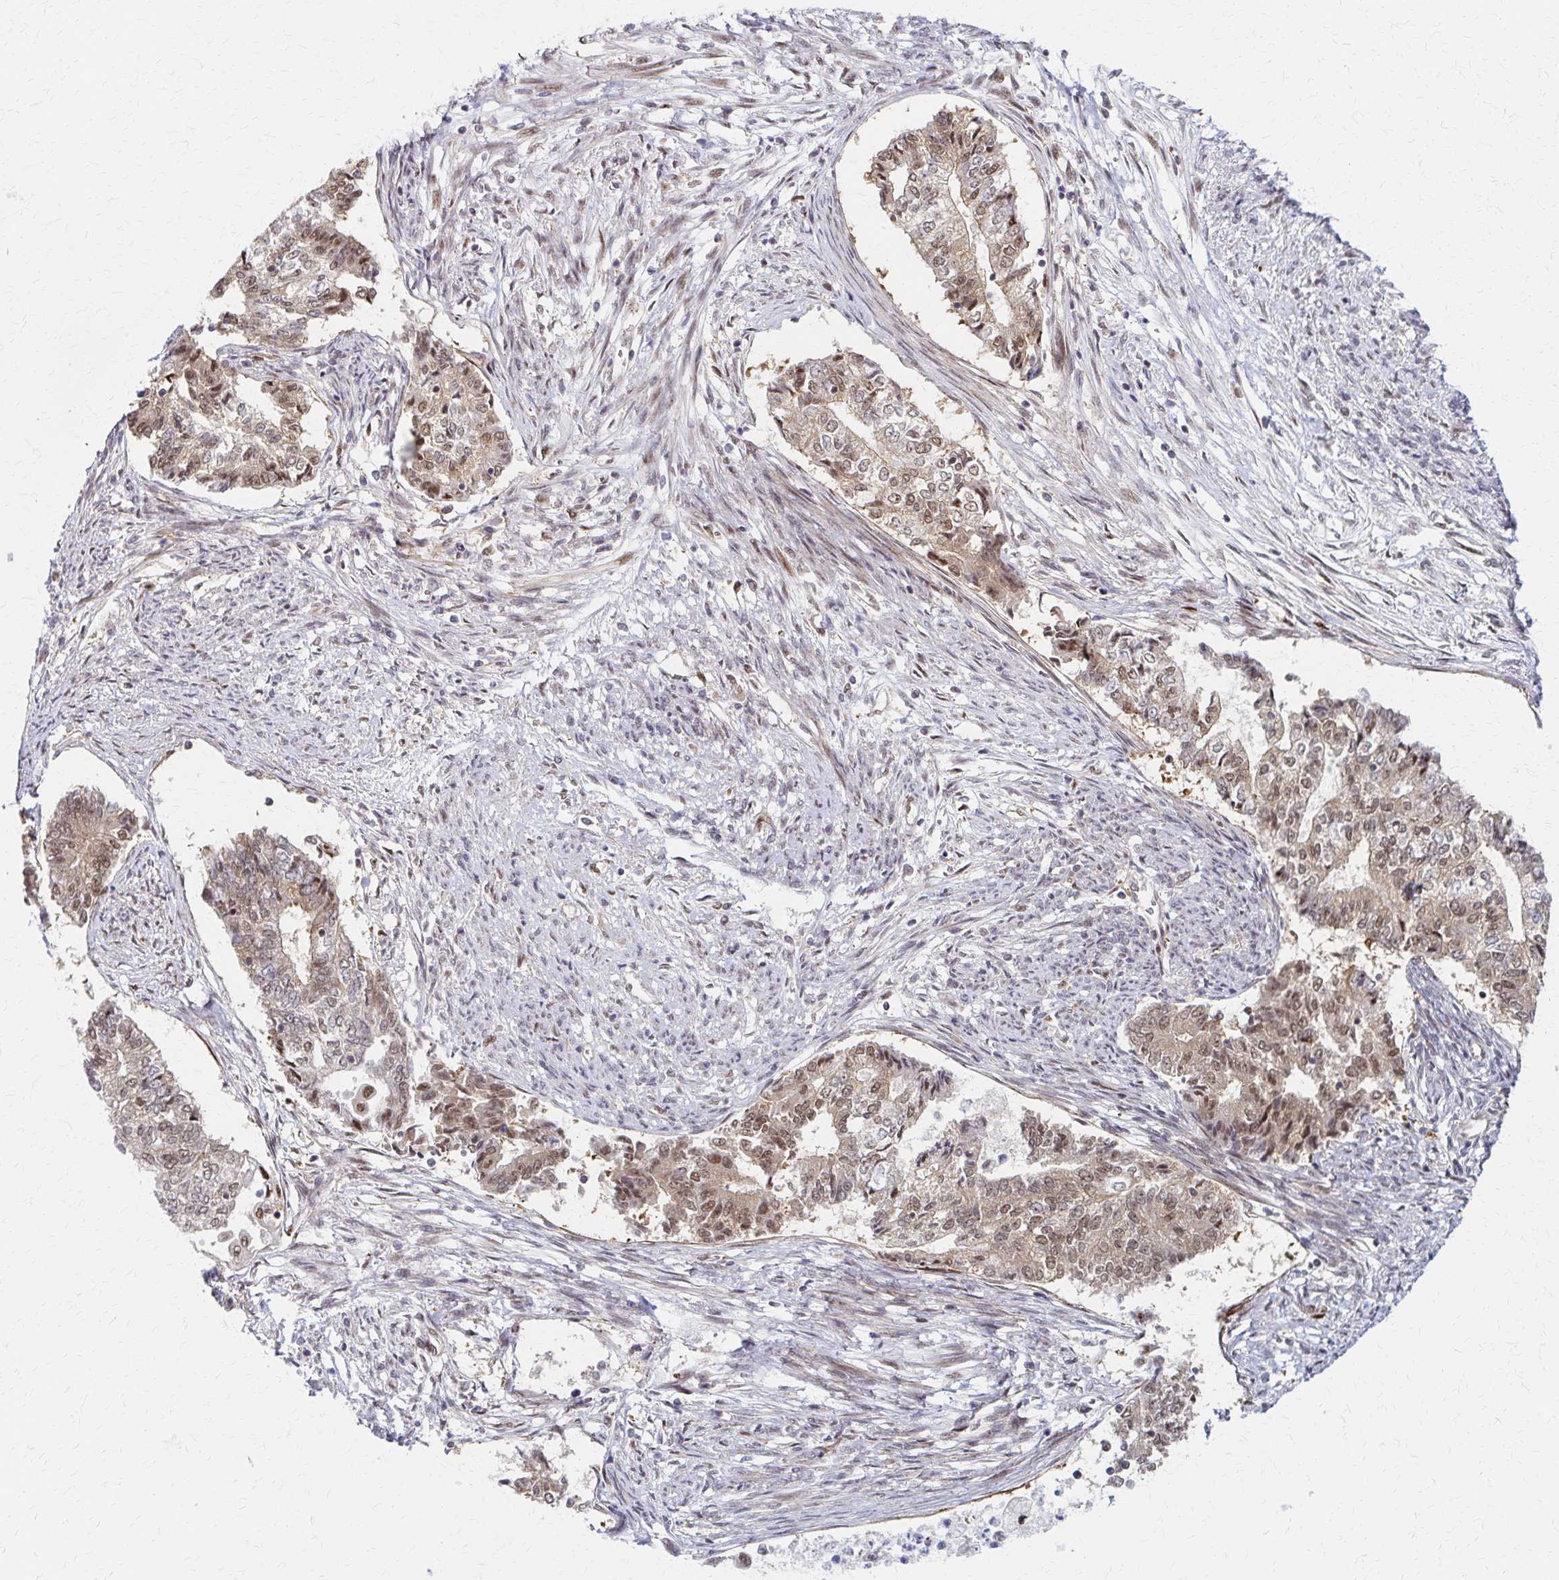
{"staining": {"intensity": "moderate", "quantity": ">75%", "location": "nuclear"}, "tissue": "endometrial cancer", "cell_type": "Tumor cells", "image_type": "cancer", "snomed": [{"axis": "morphology", "description": "Adenocarcinoma, NOS"}, {"axis": "topography", "description": "Endometrium"}], "caption": "Endometrial cancer (adenocarcinoma) tissue shows moderate nuclear expression in approximately >75% of tumor cells, visualized by immunohistochemistry.", "gene": "PSMD7", "patient": {"sex": "female", "age": 65}}